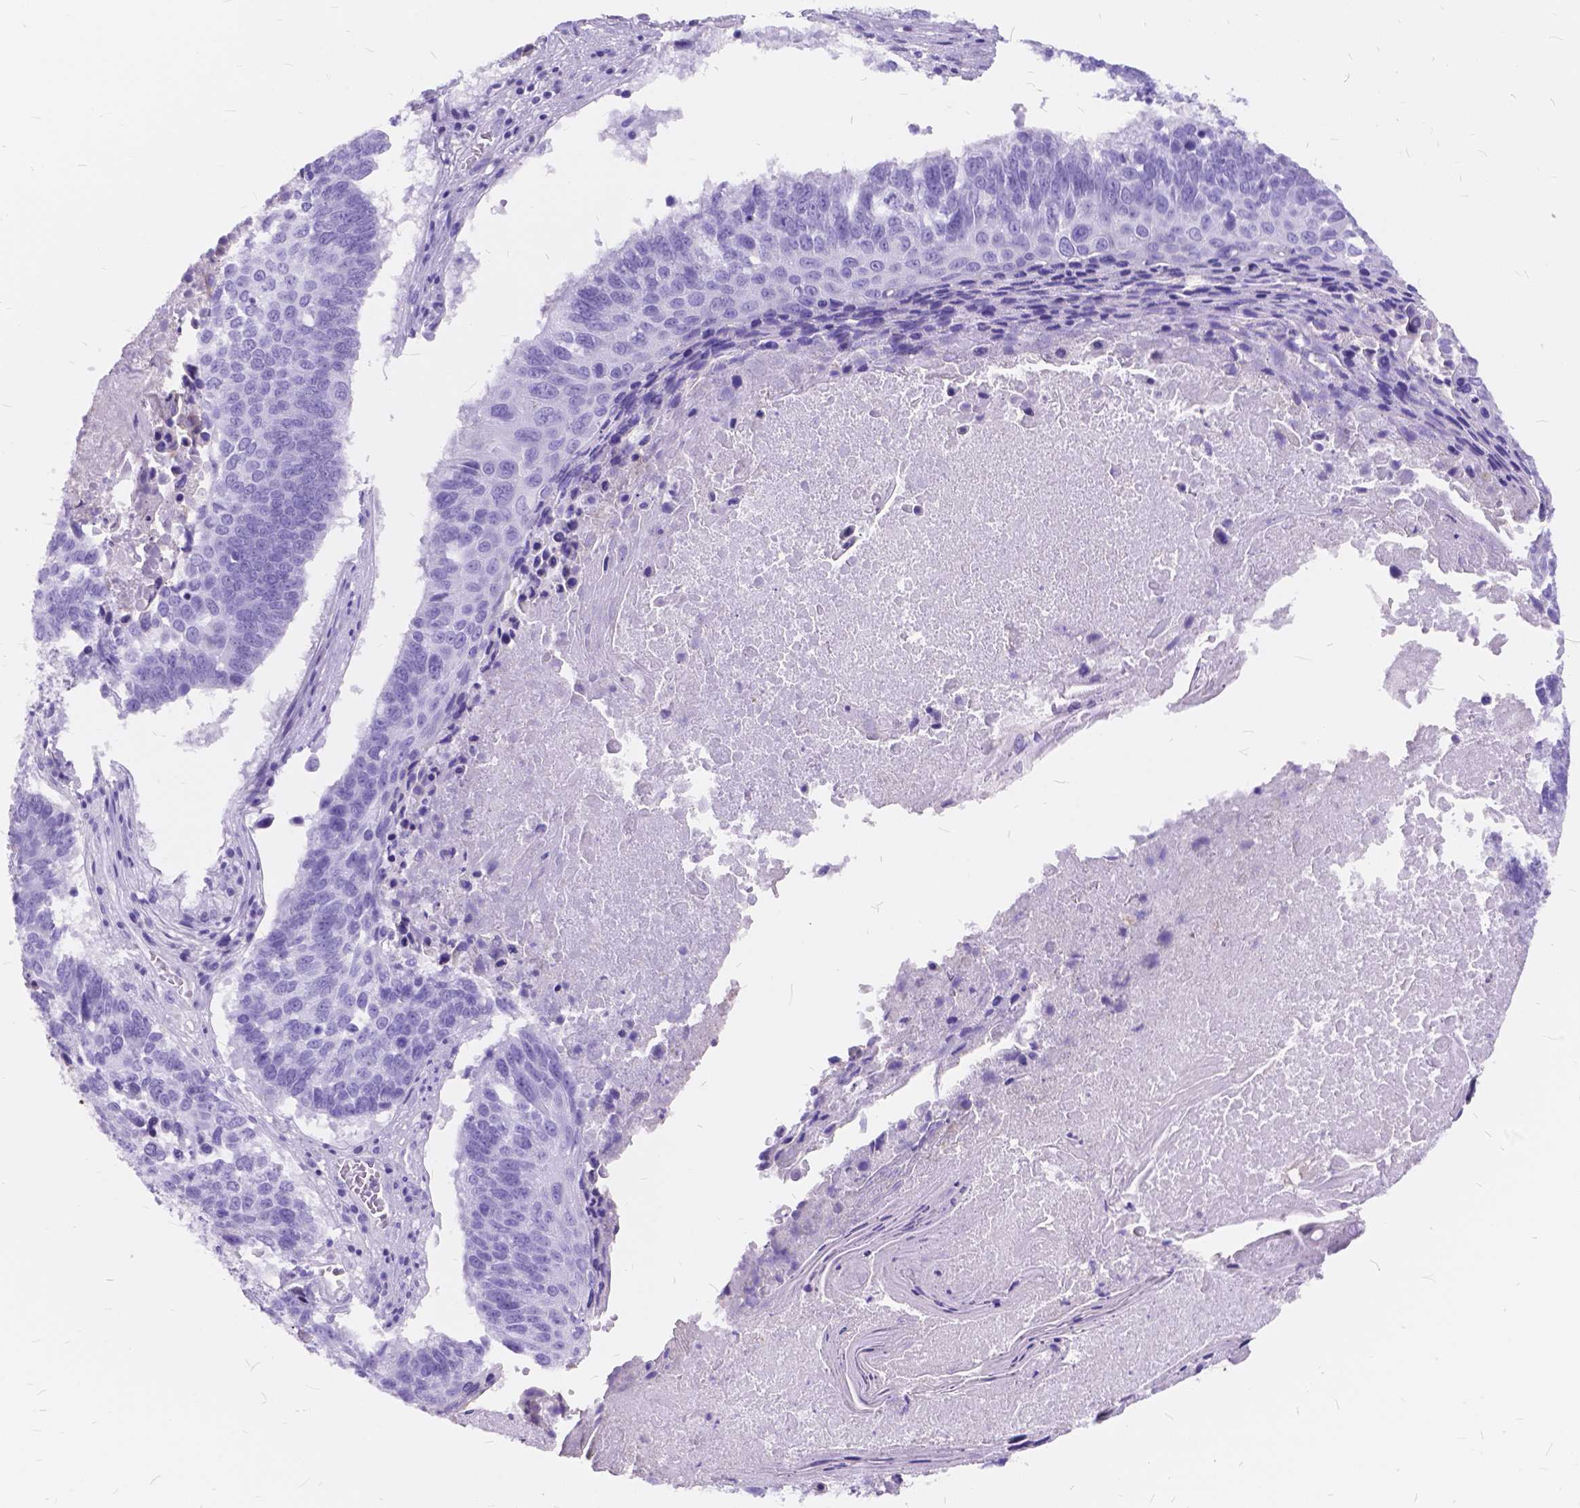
{"staining": {"intensity": "negative", "quantity": "none", "location": "none"}, "tissue": "lung cancer", "cell_type": "Tumor cells", "image_type": "cancer", "snomed": [{"axis": "morphology", "description": "Squamous cell carcinoma, NOS"}, {"axis": "topography", "description": "Lung"}], "caption": "Tumor cells are negative for protein expression in human squamous cell carcinoma (lung).", "gene": "FOXL2", "patient": {"sex": "male", "age": 73}}